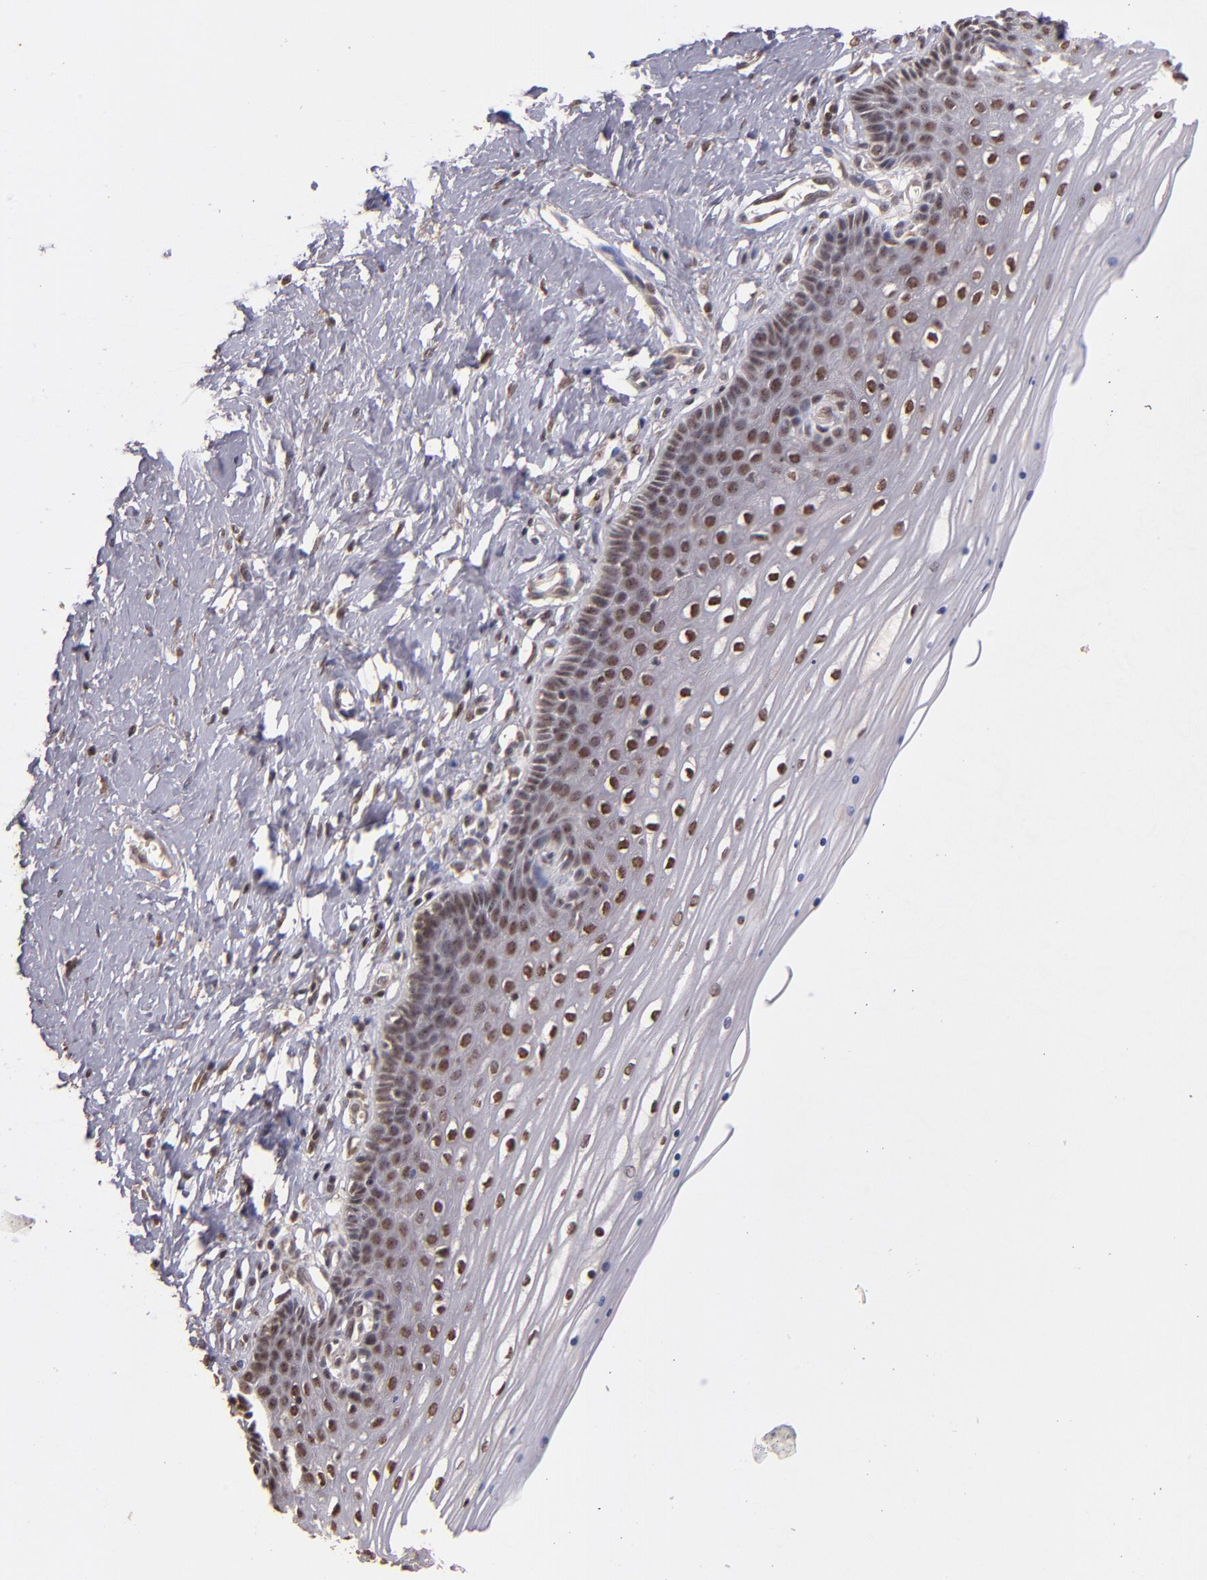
{"staining": {"intensity": "moderate", "quantity": ">75%", "location": "nuclear"}, "tissue": "cervix", "cell_type": "Glandular cells", "image_type": "normal", "snomed": [{"axis": "morphology", "description": "Normal tissue, NOS"}, {"axis": "topography", "description": "Cervix"}], "caption": "Normal cervix was stained to show a protein in brown. There is medium levels of moderate nuclear positivity in approximately >75% of glandular cells.", "gene": "ABHD12B", "patient": {"sex": "female", "age": 39}}